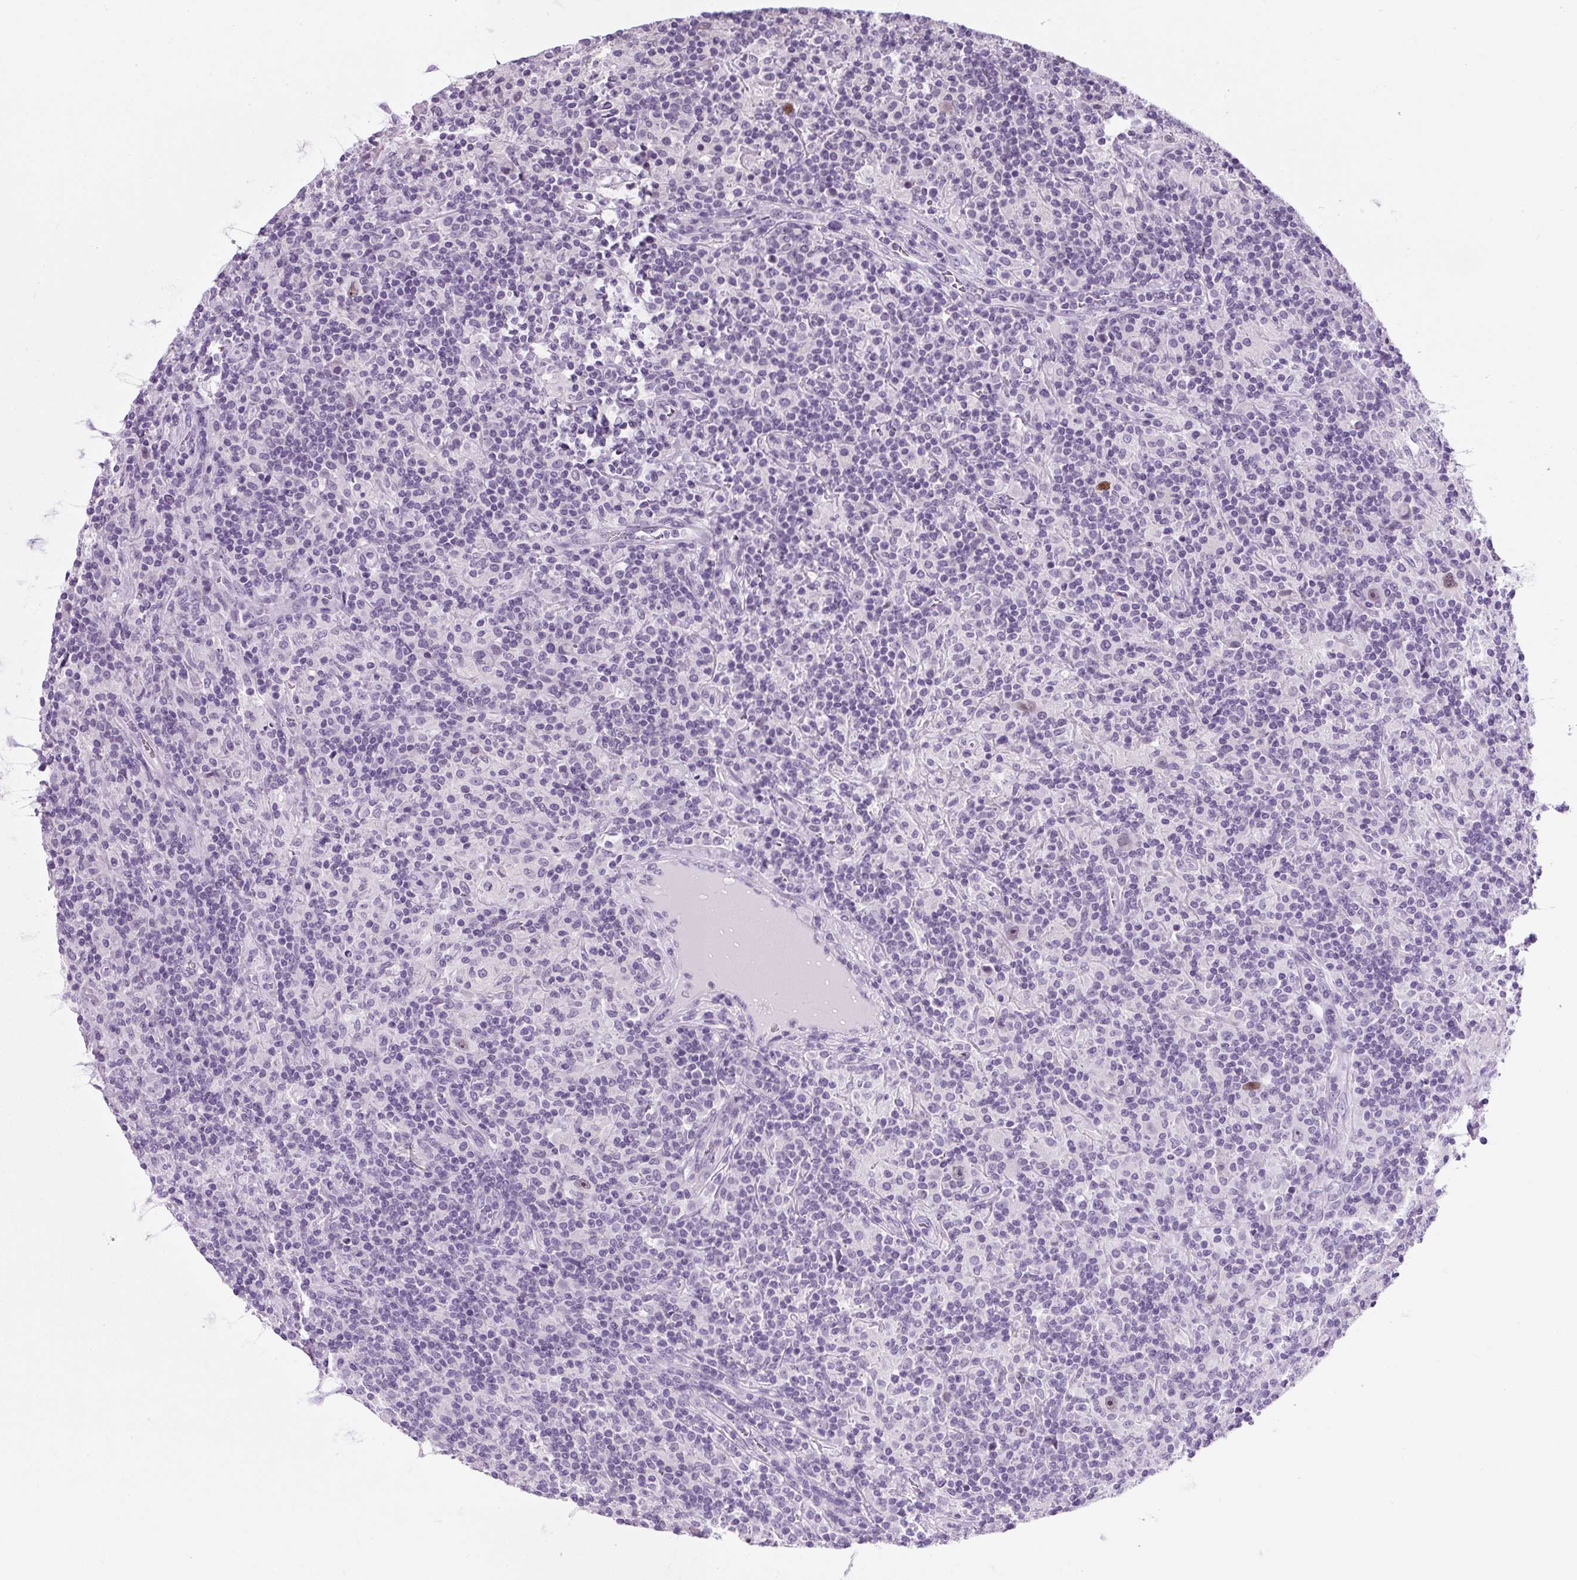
{"staining": {"intensity": "moderate", "quantity": ">75%", "location": "nuclear"}, "tissue": "lymphoma", "cell_type": "Tumor cells", "image_type": "cancer", "snomed": [{"axis": "morphology", "description": "Hodgkin's disease, NOS"}, {"axis": "topography", "description": "Lymph node"}], "caption": "Protein staining demonstrates moderate nuclear positivity in about >75% of tumor cells in Hodgkin's disease.", "gene": "RYBP", "patient": {"sex": "male", "age": 70}}